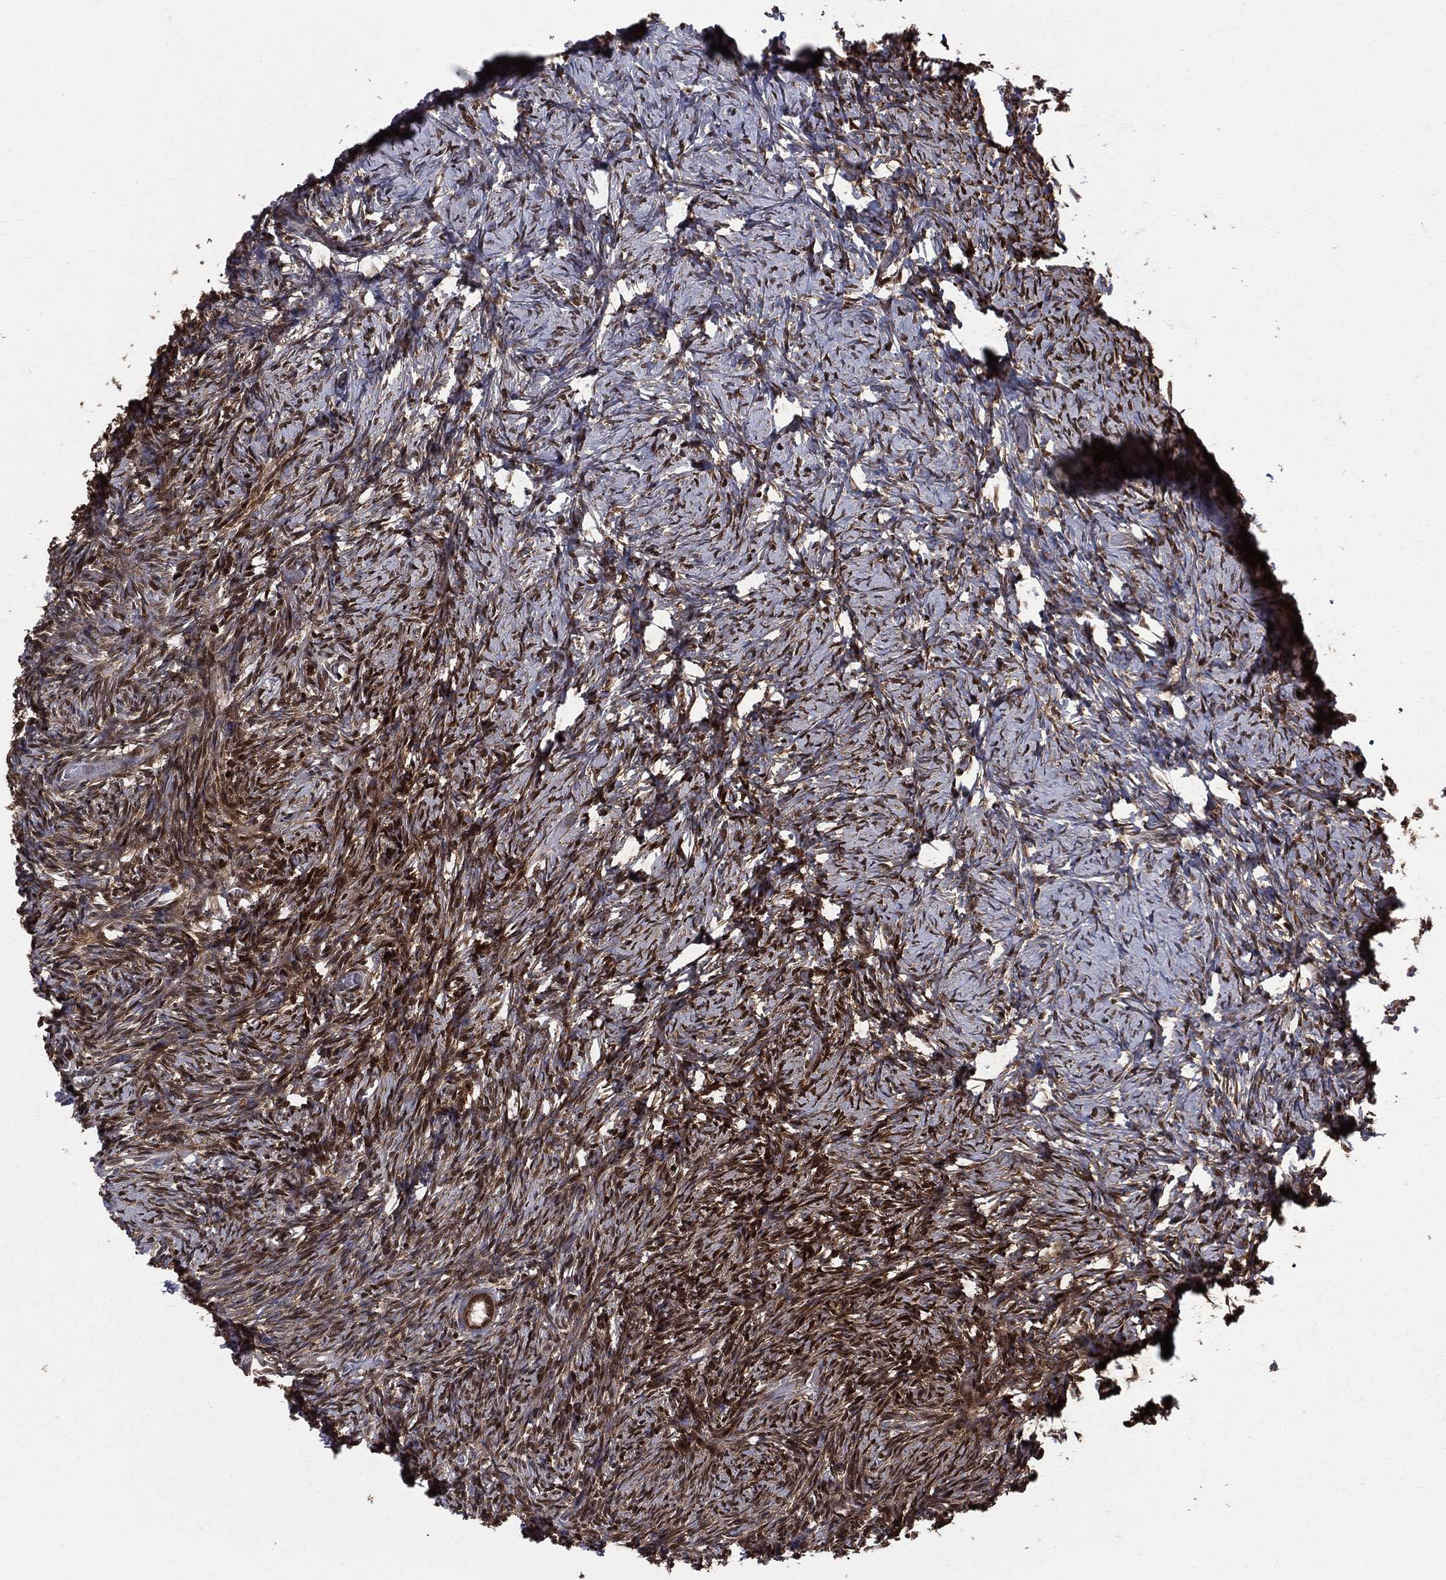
{"staining": {"intensity": "strong", "quantity": ">75%", "location": "cytoplasmic/membranous"}, "tissue": "ovary", "cell_type": "Follicle cells", "image_type": "normal", "snomed": [{"axis": "morphology", "description": "Normal tissue, NOS"}, {"axis": "topography", "description": "Ovary"}], "caption": "Ovary stained with a protein marker displays strong staining in follicle cells.", "gene": "ENO1", "patient": {"sex": "female", "age": 39}}